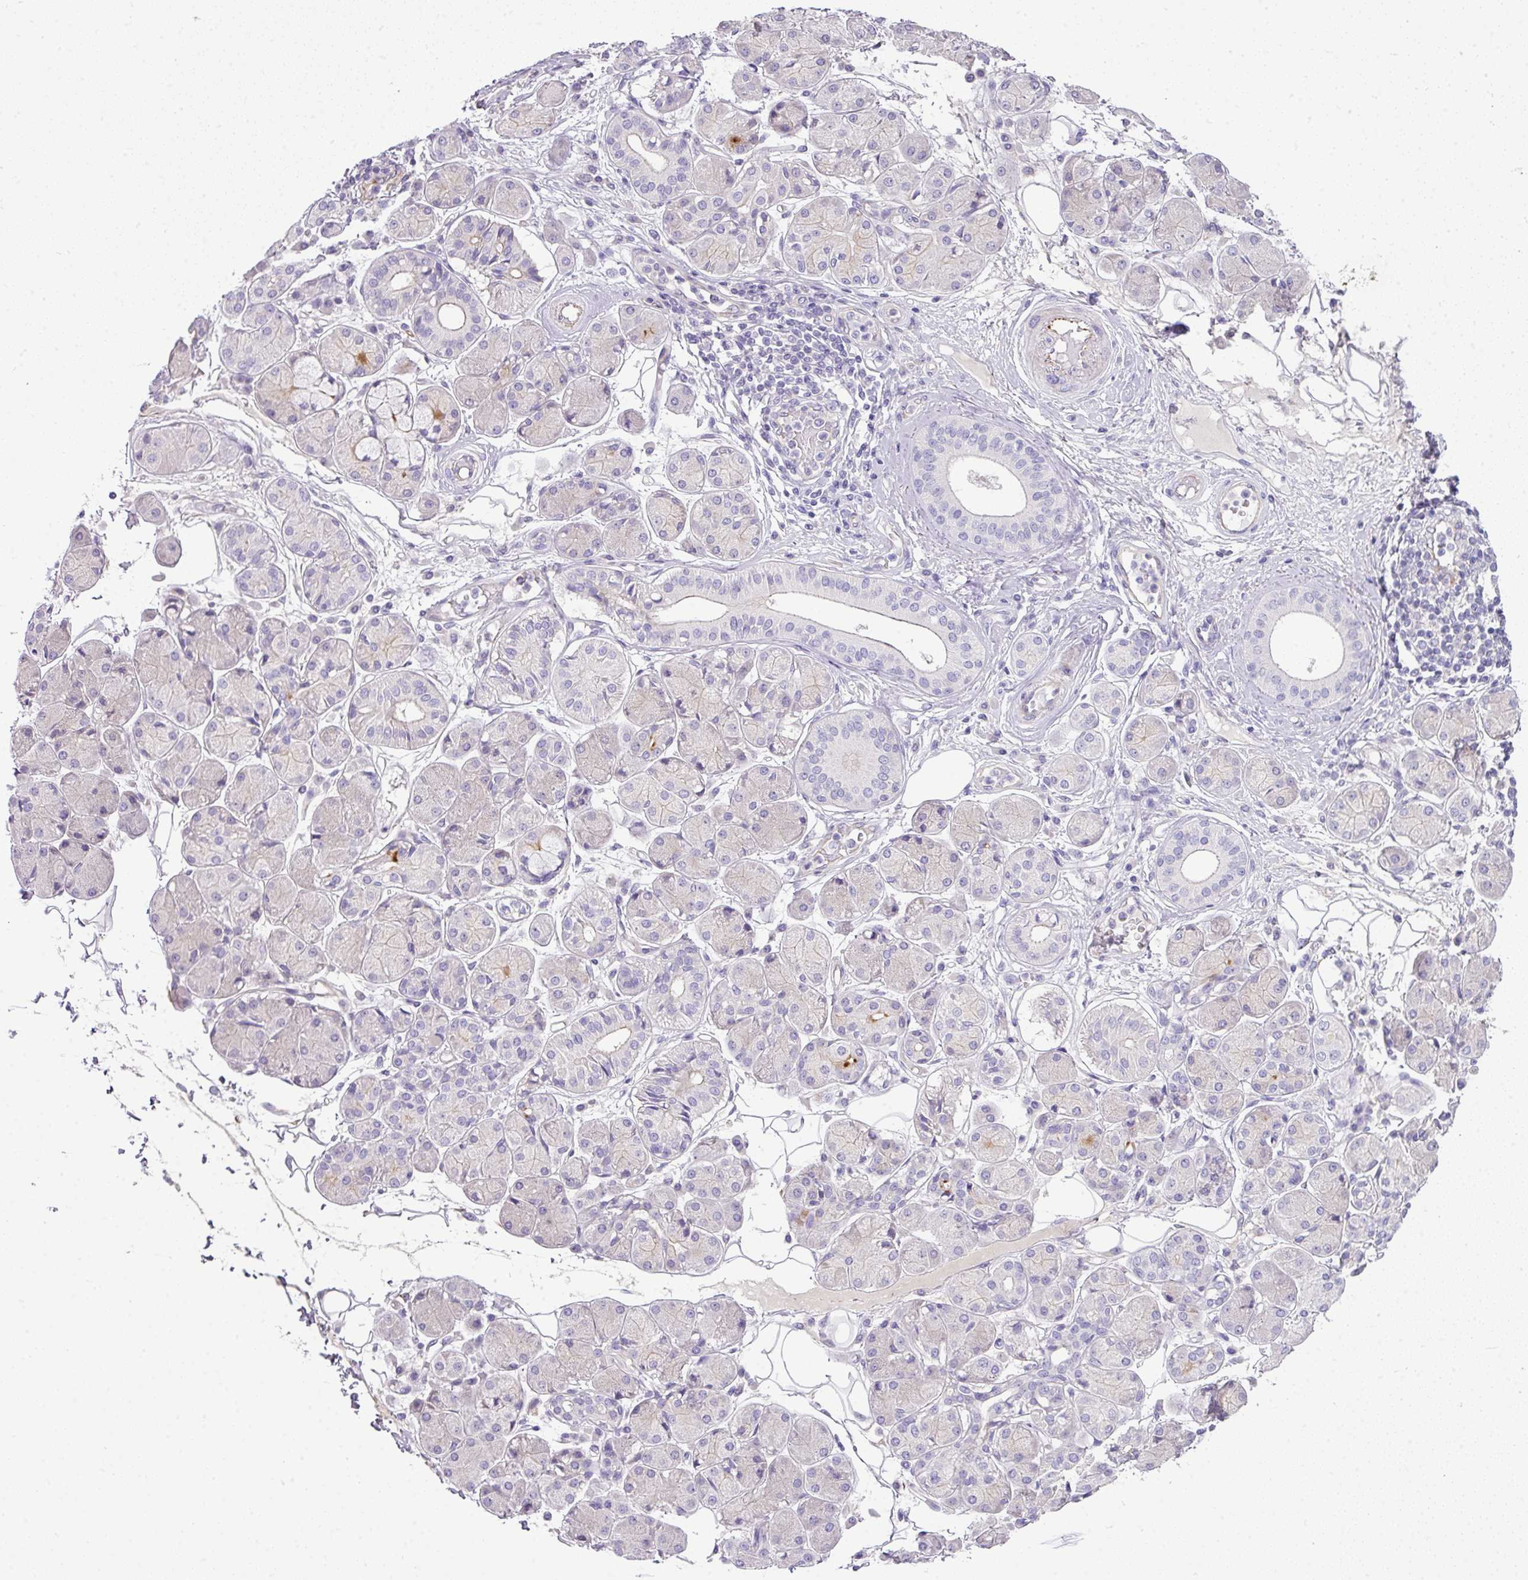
{"staining": {"intensity": "moderate", "quantity": "<25%", "location": "cytoplasmic/membranous"}, "tissue": "salivary gland", "cell_type": "Glandular cells", "image_type": "normal", "snomed": [{"axis": "morphology", "description": "Squamous cell carcinoma, NOS"}, {"axis": "topography", "description": "Skin"}, {"axis": "topography", "description": "Head-Neck"}], "caption": "Protein expression analysis of normal salivary gland demonstrates moderate cytoplasmic/membranous expression in approximately <25% of glandular cells. Using DAB (brown) and hematoxylin (blue) stains, captured at high magnification using brightfield microscopy.", "gene": "ENSG00000273748", "patient": {"sex": "male", "age": 80}}